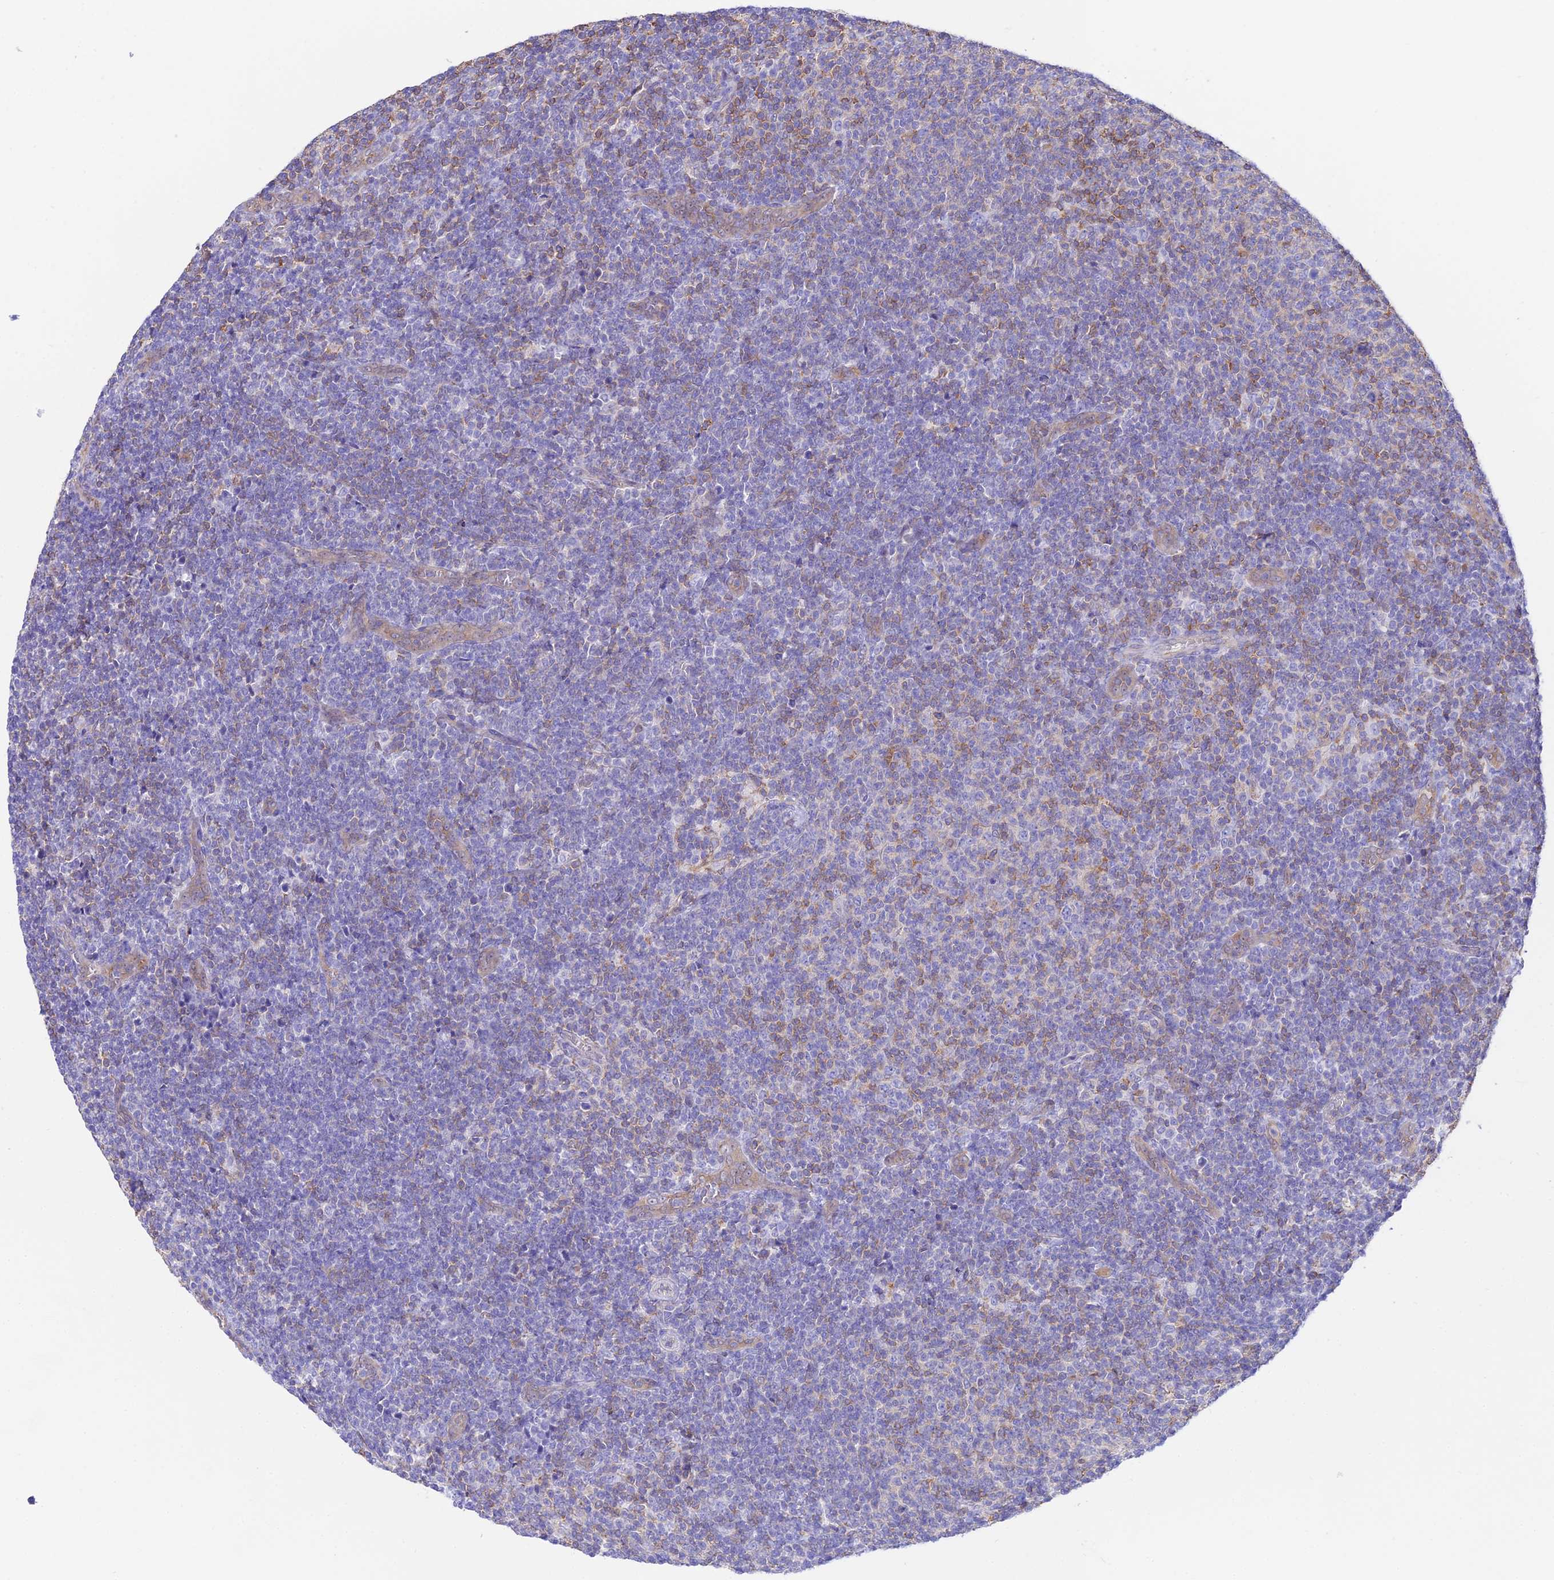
{"staining": {"intensity": "moderate", "quantity": "<25%", "location": "cytoplasmic/membranous"}, "tissue": "lymphoma", "cell_type": "Tumor cells", "image_type": "cancer", "snomed": [{"axis": "morphology", "description": "Malignant lymphoma, non-Hodgkin's type, Low grade"}, {"axis": "topography", "description": "Lymph node"}], "caption": "Immunohistochemical staining of human malignant lymphoma, non-Hodgkin's type (low-grade) reveals low levels of moderate cytoplasmic/membranous positivity in about <25% of tumor cells.", "gene": "S100A16", "patient": {"sex": "male", "age": 66}}